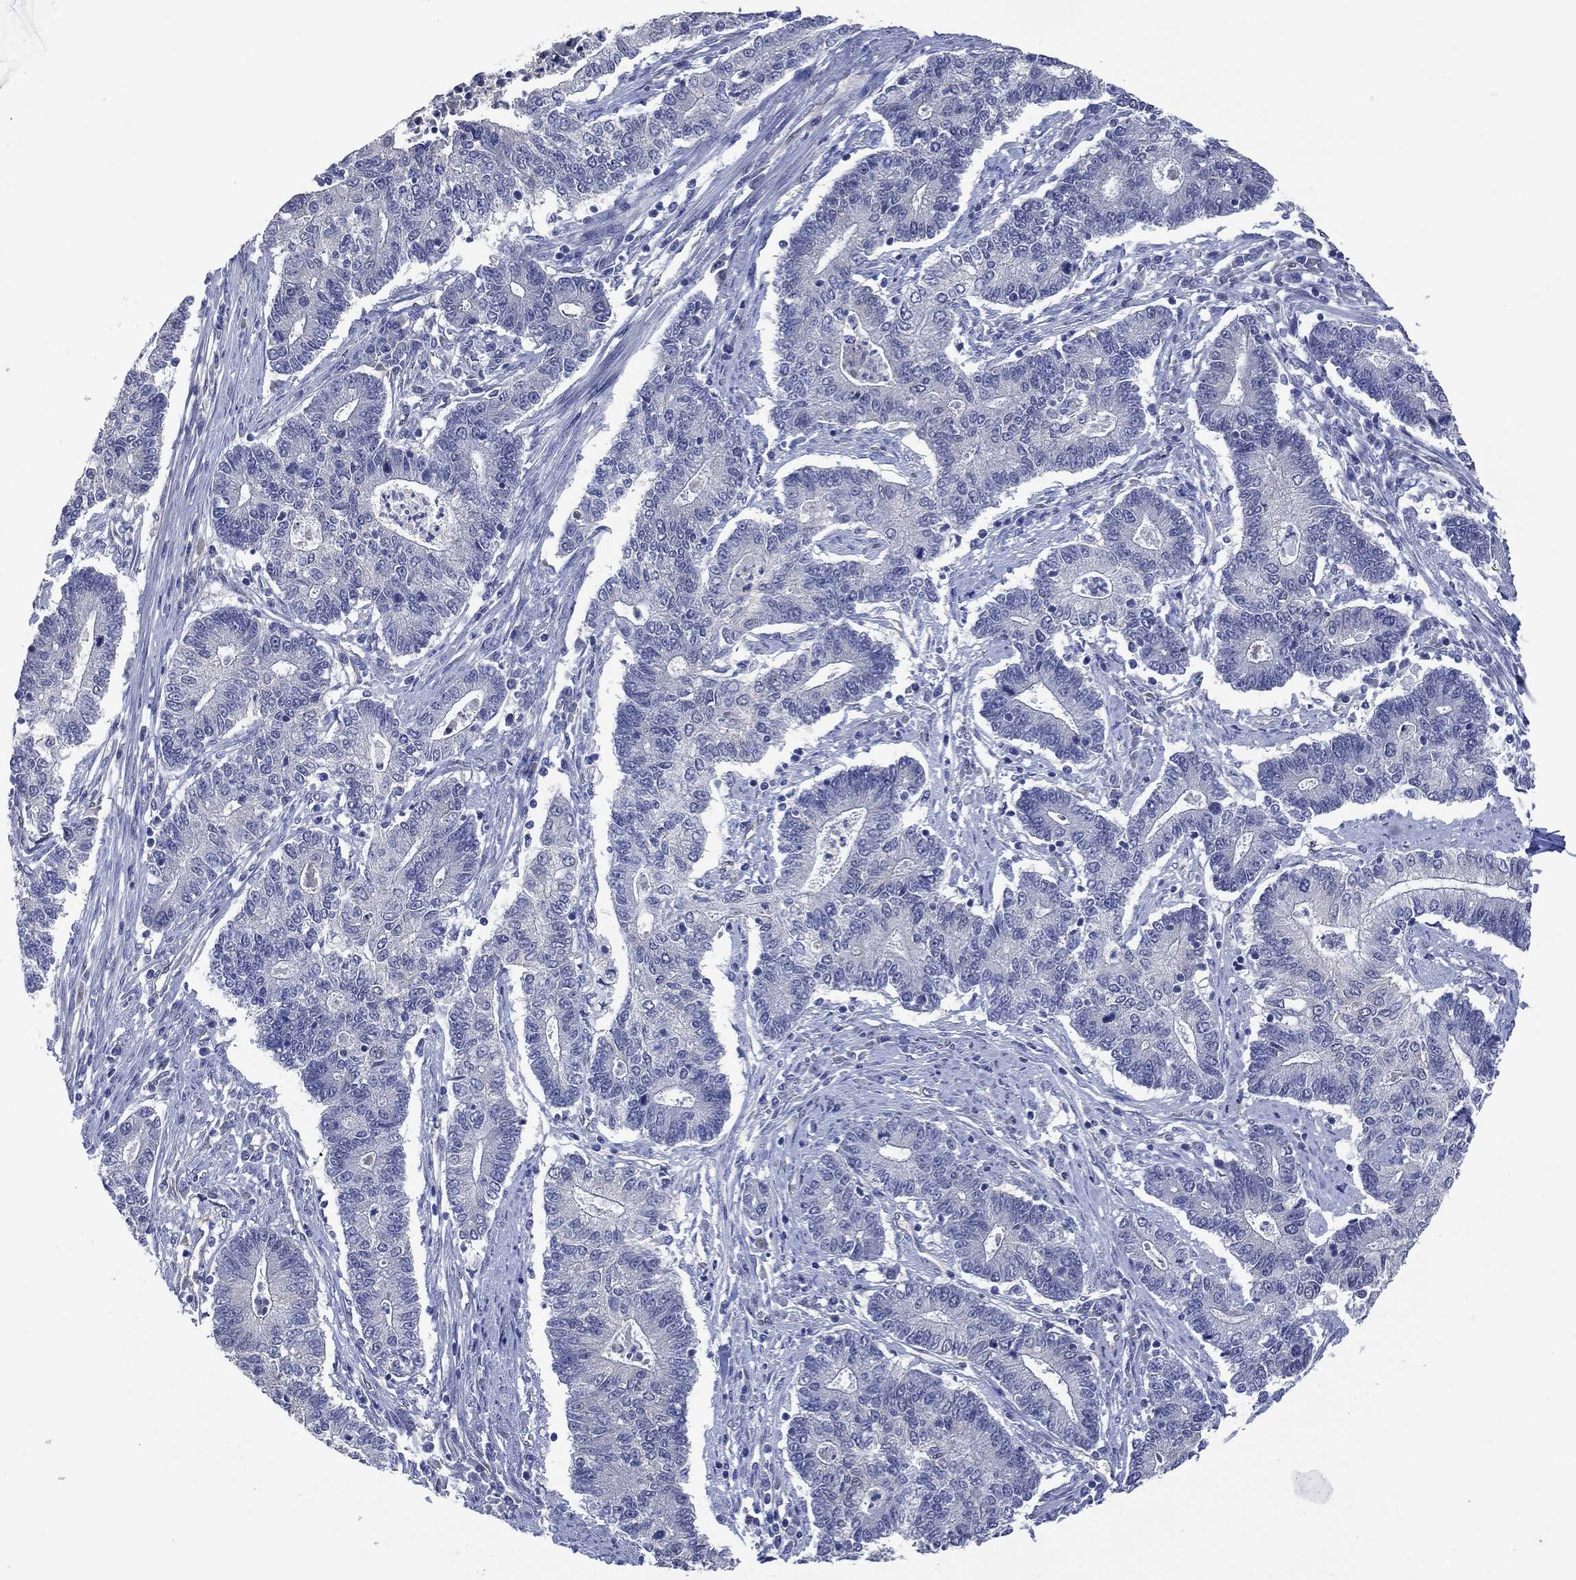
{"staining": {"intensity": "negative", "quantity": "none", "location": "none"}, "tissue": "endometrial cancer", "cell_type": "Tumor cells", "image_type": "cancer", "snomed": [{"axis": "morphology", "description": "Adenocarcinoma, NOS"}, {"axis": "topography", "description": "Uterus"}, {"axis": "topography", "description": "Endometrium"}], "caption": "Tumor cells are negative for protein expression in human endometrial cancer.", "gene": "AK1", "patient": {"sex": "female", "age": 54}}